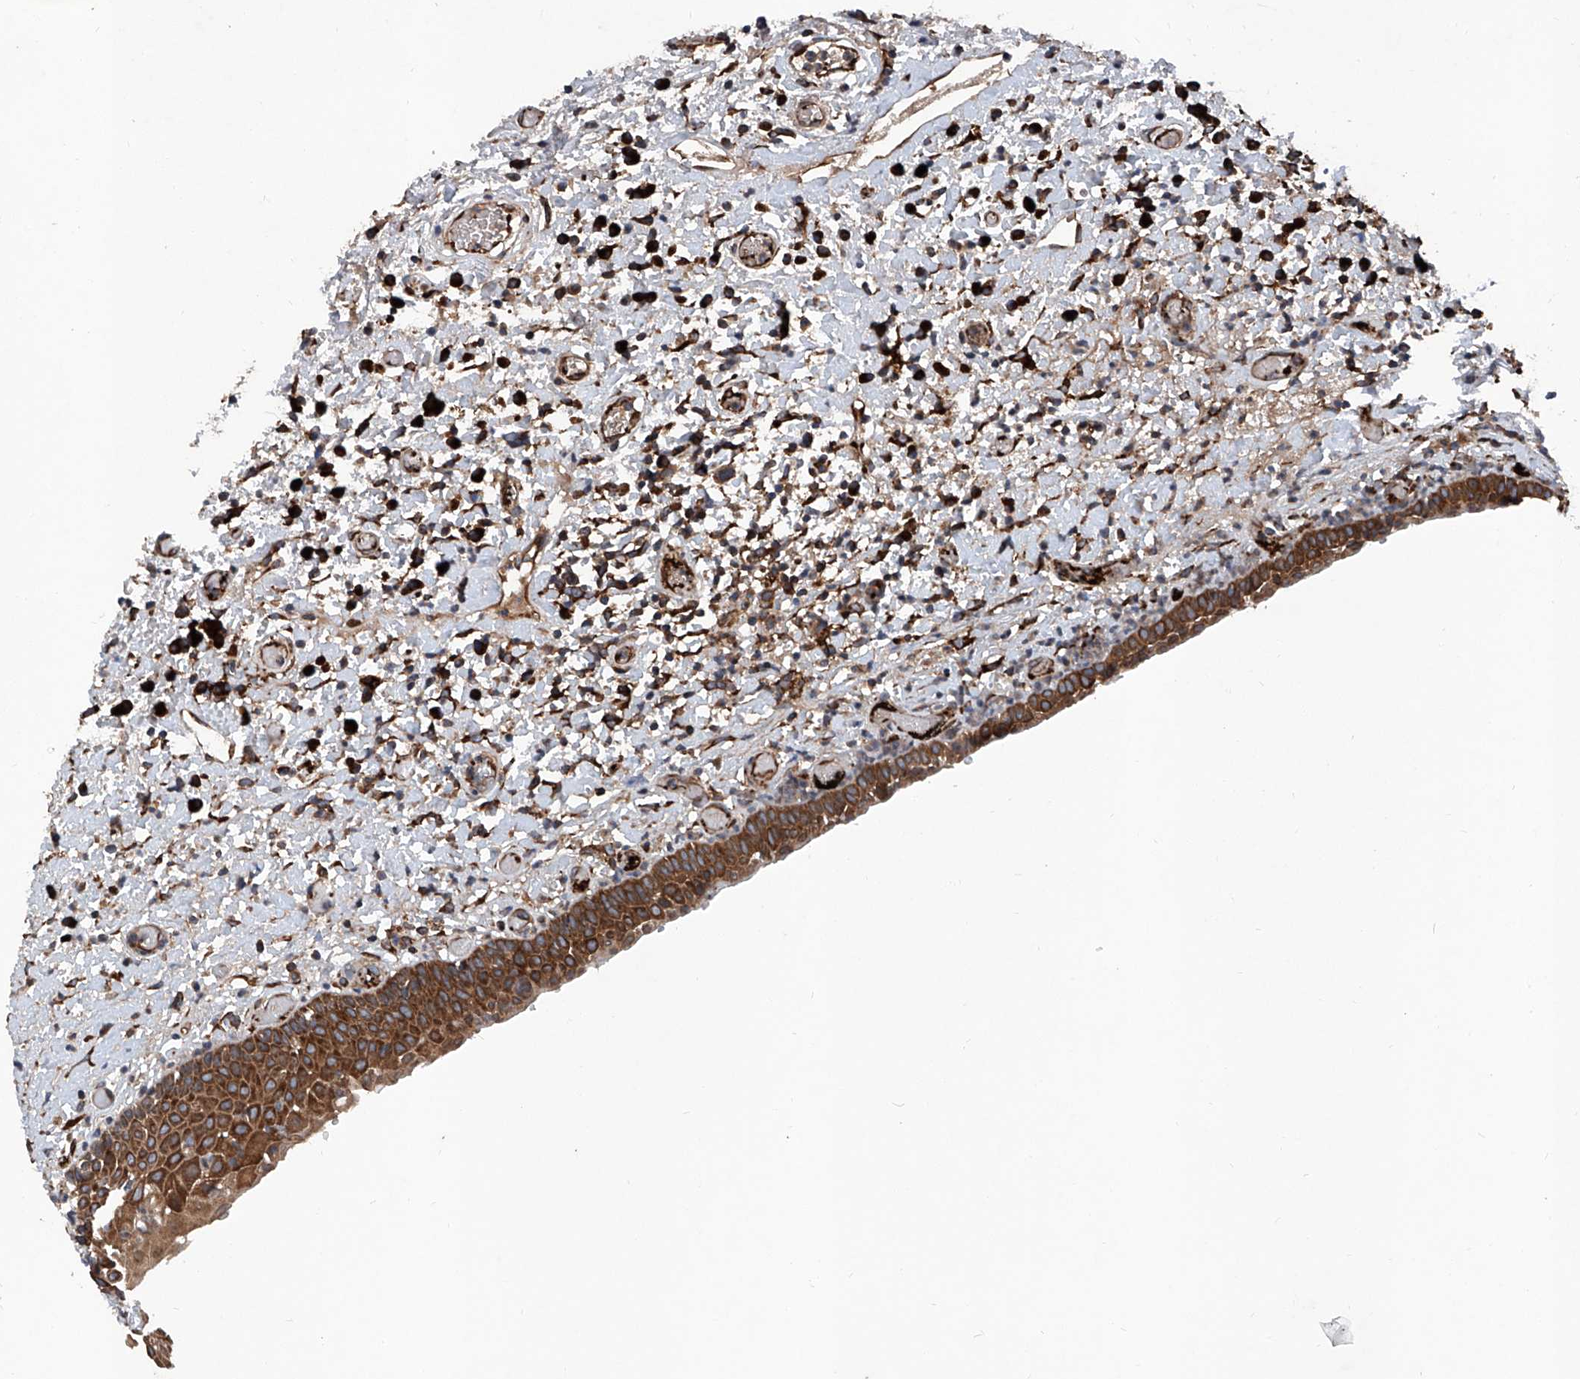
{"staining": {"intensity": "strong", "quantity": ">75%", "location": "cytoplasmic/membranous"}, "tissue": "oral mucosa", "cell_type": "Squamous epithelial cells", "image_type": "normal", "snomed": [{"axis": "morphology", "description": "Normal tissue, NOS"}, {"axis": "topography", "description": "Oral tissue"}], "caption": "Immunohistochemistry of normal oral mucosa reveals high levels of strong cytoplasmic/membranous staining in approximately >75% of squamous epithelial cells.", "gene": "ASCC3", "patient": {"sex": "female", "age": 76}}